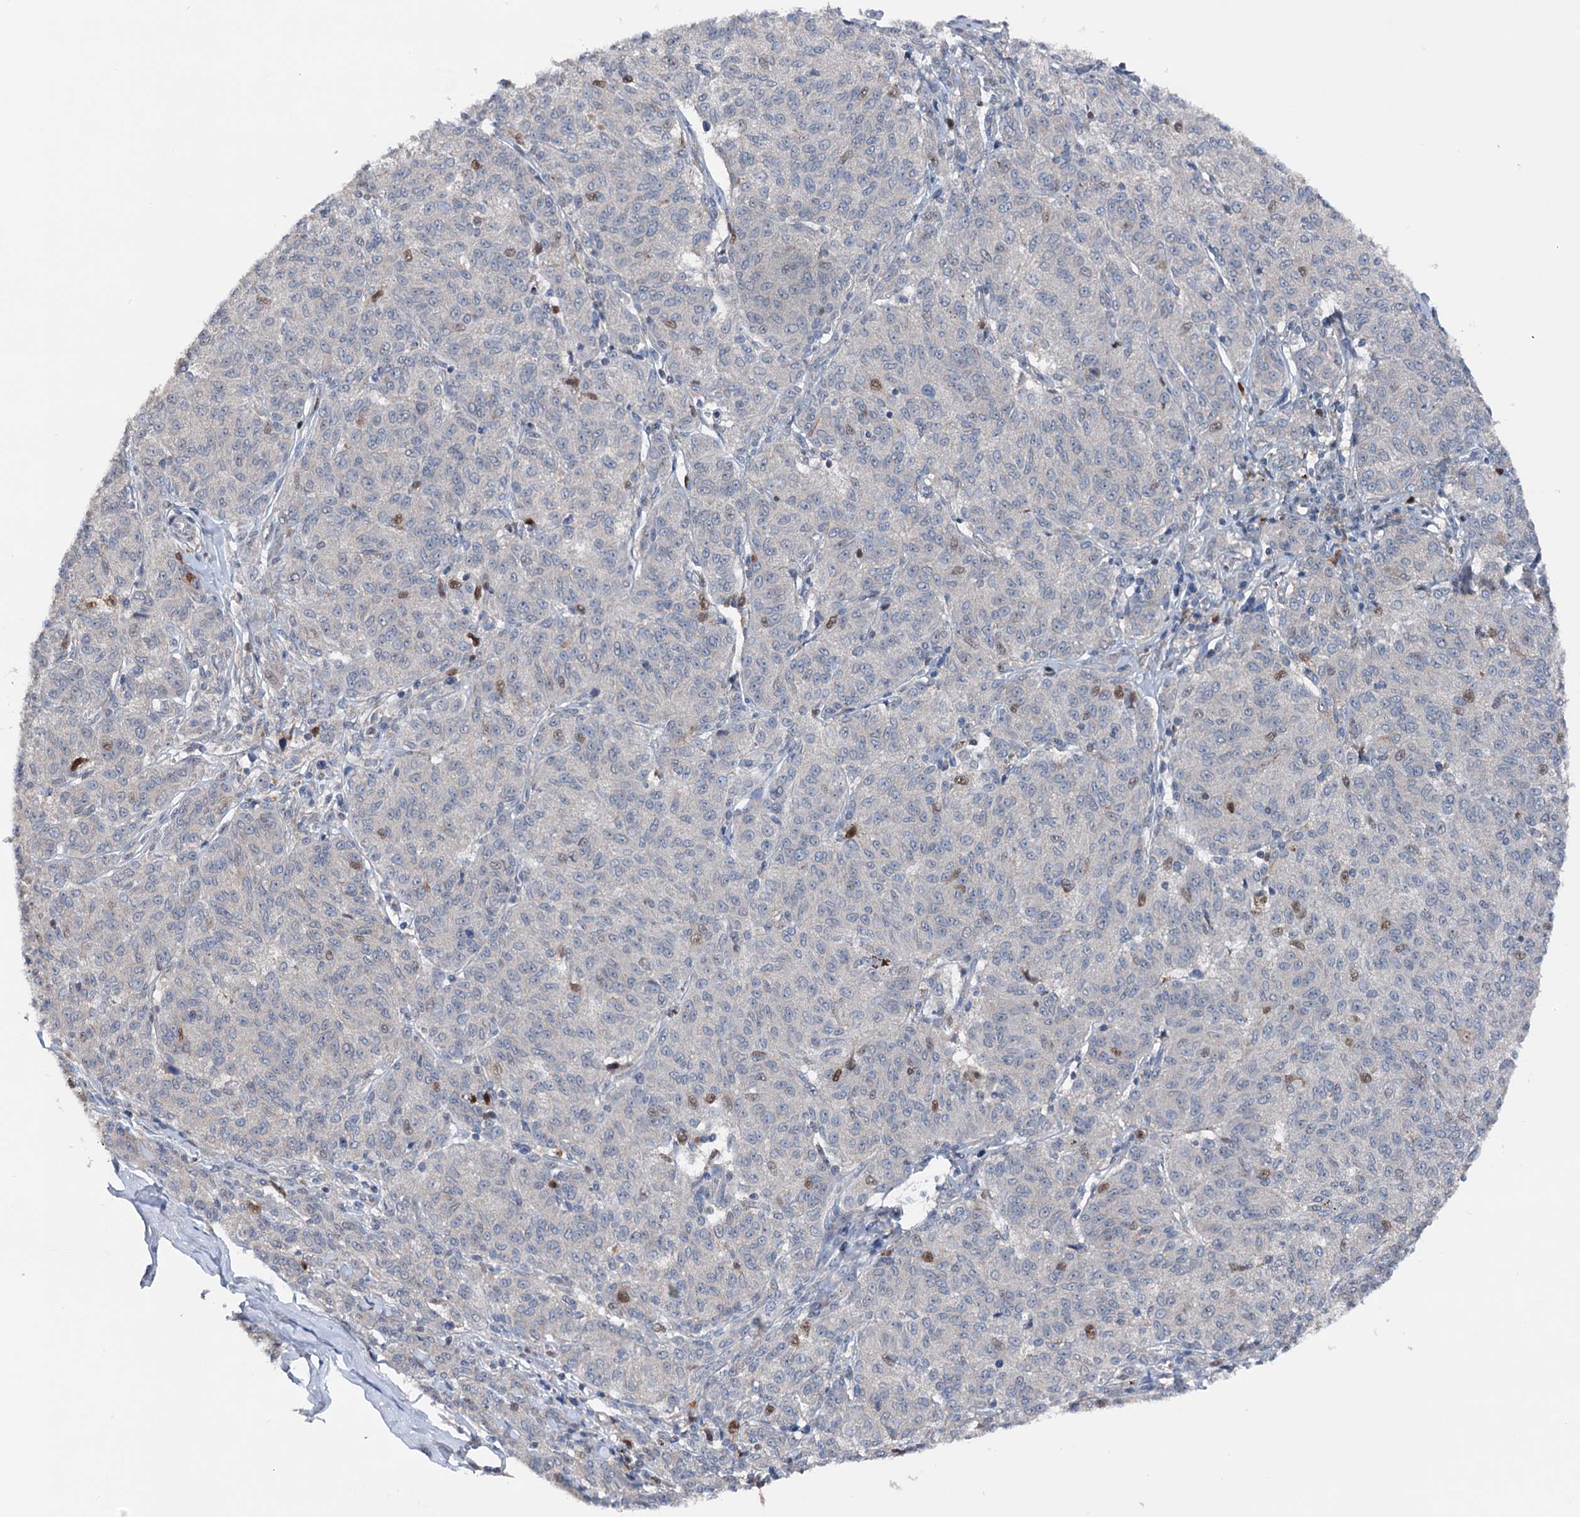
{"staining": {"intensity": "negative", "quantity": "none", "location": "none"}, "tissue": "melanoma", "cell_type": "Tumor cells", "image_type": "cancer", "snomed": [{"axis": "morphology", "description": "Malignant melanoma, NOS"}, {"axis": "topography", "description": "Skin"}], "caption": "An image of malignant melanoma stained for a protein exhibits no brown staining in tumor cells.", "gene": "NCAPD2", "patient": {"sex": "female", "age": 72}}